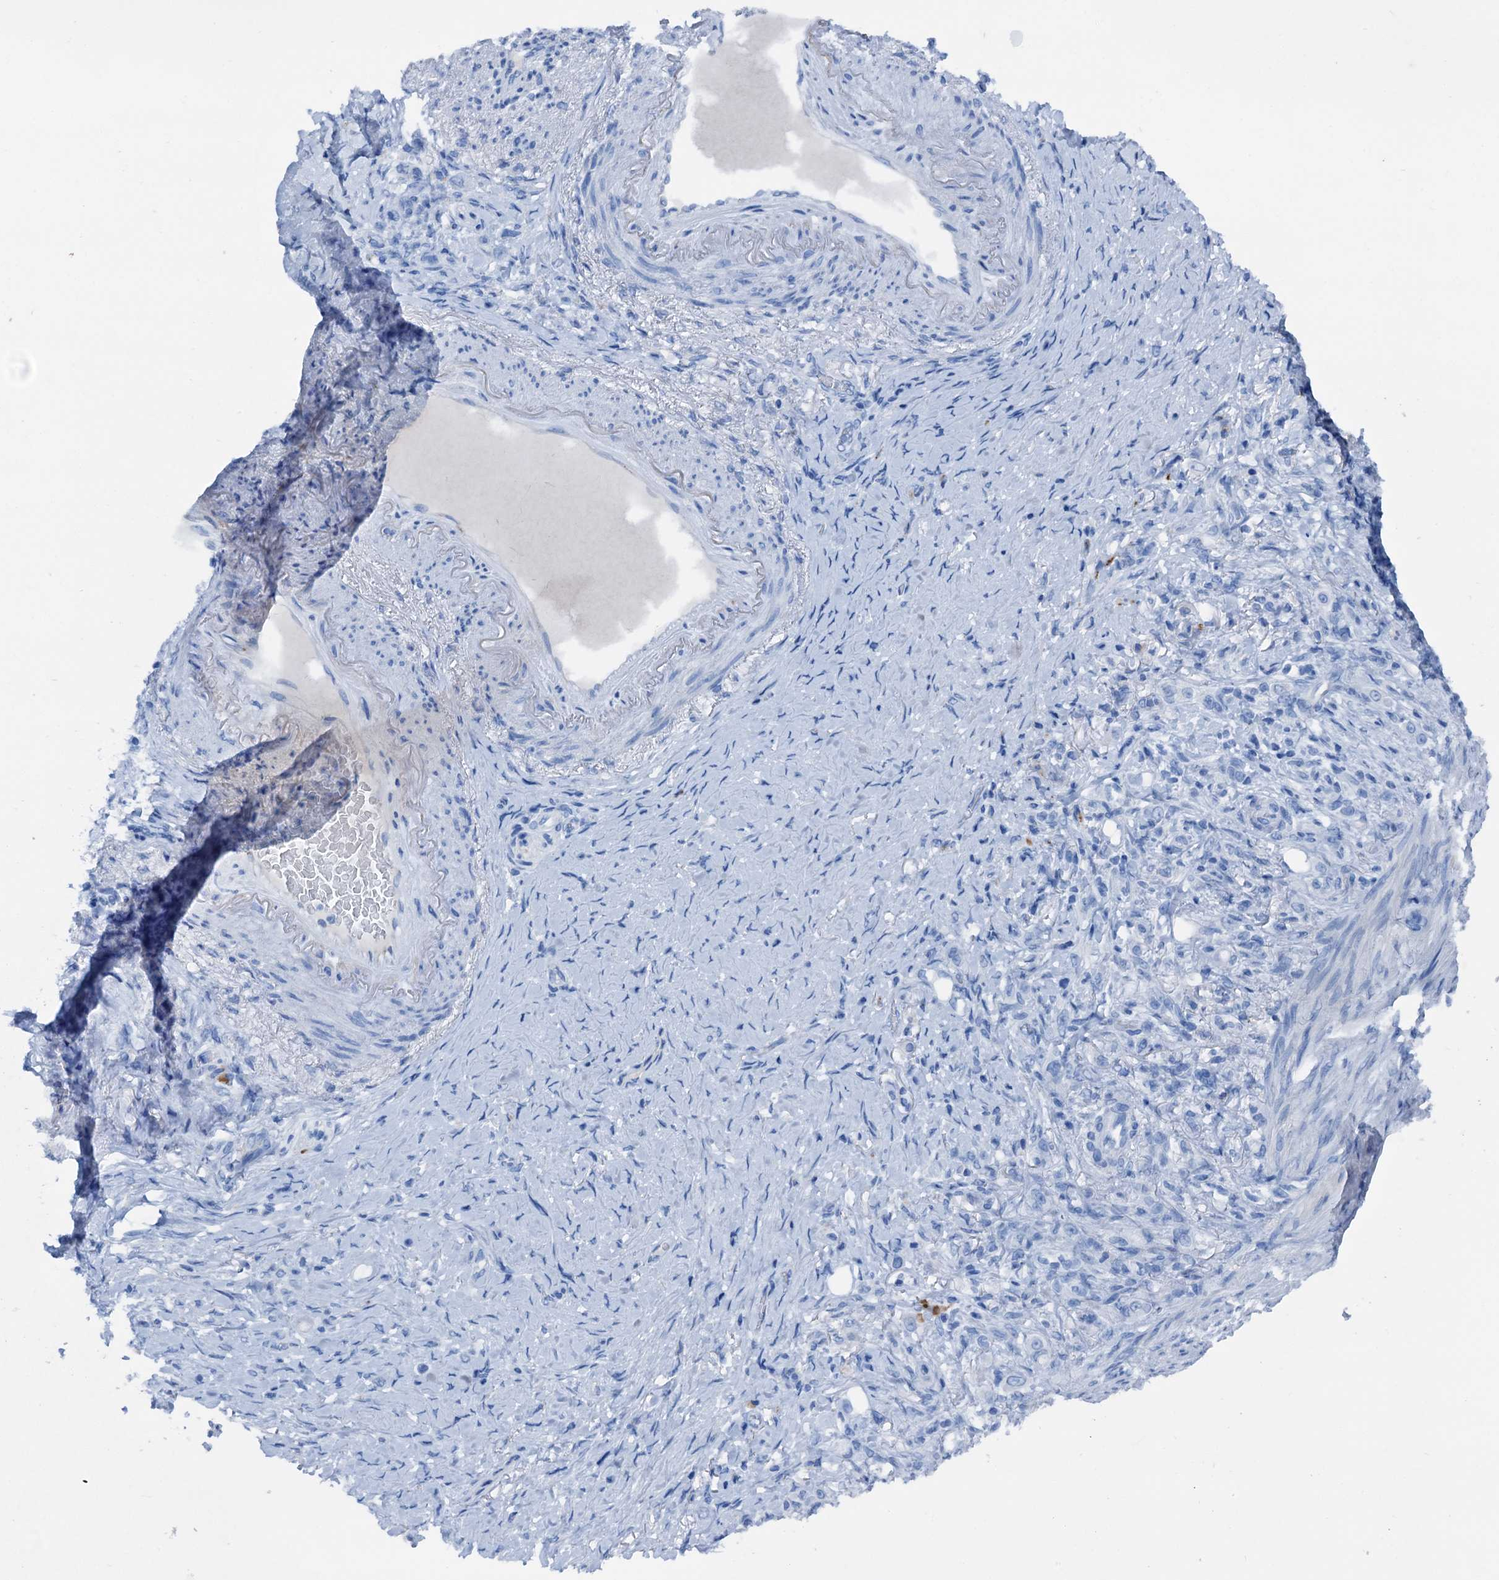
{"staining": {"intensity": "negative", "quantity": "none", "location": "none"}, "tissue": "stomach cancer", "cell_type": "Tumor cells", "image_type": "cancer", "snomed": [{"axis": "morphology", "description": "Adenocarcinoma, NOS"}, {"axis": "topography", "description": "Stomach"}], "caption": "High magnification brightfield microscopy of adenocarcinoma (stomach) stained with DAB (brown) and counterstained with hematoxylin (blue): tumor cells show no significant positivity. (Immunohistochemistry (ihc), brightfield microscopy, high magnification).", "gene": "C1QTNF4", "patient": {"sex": "female", "age": 79}}